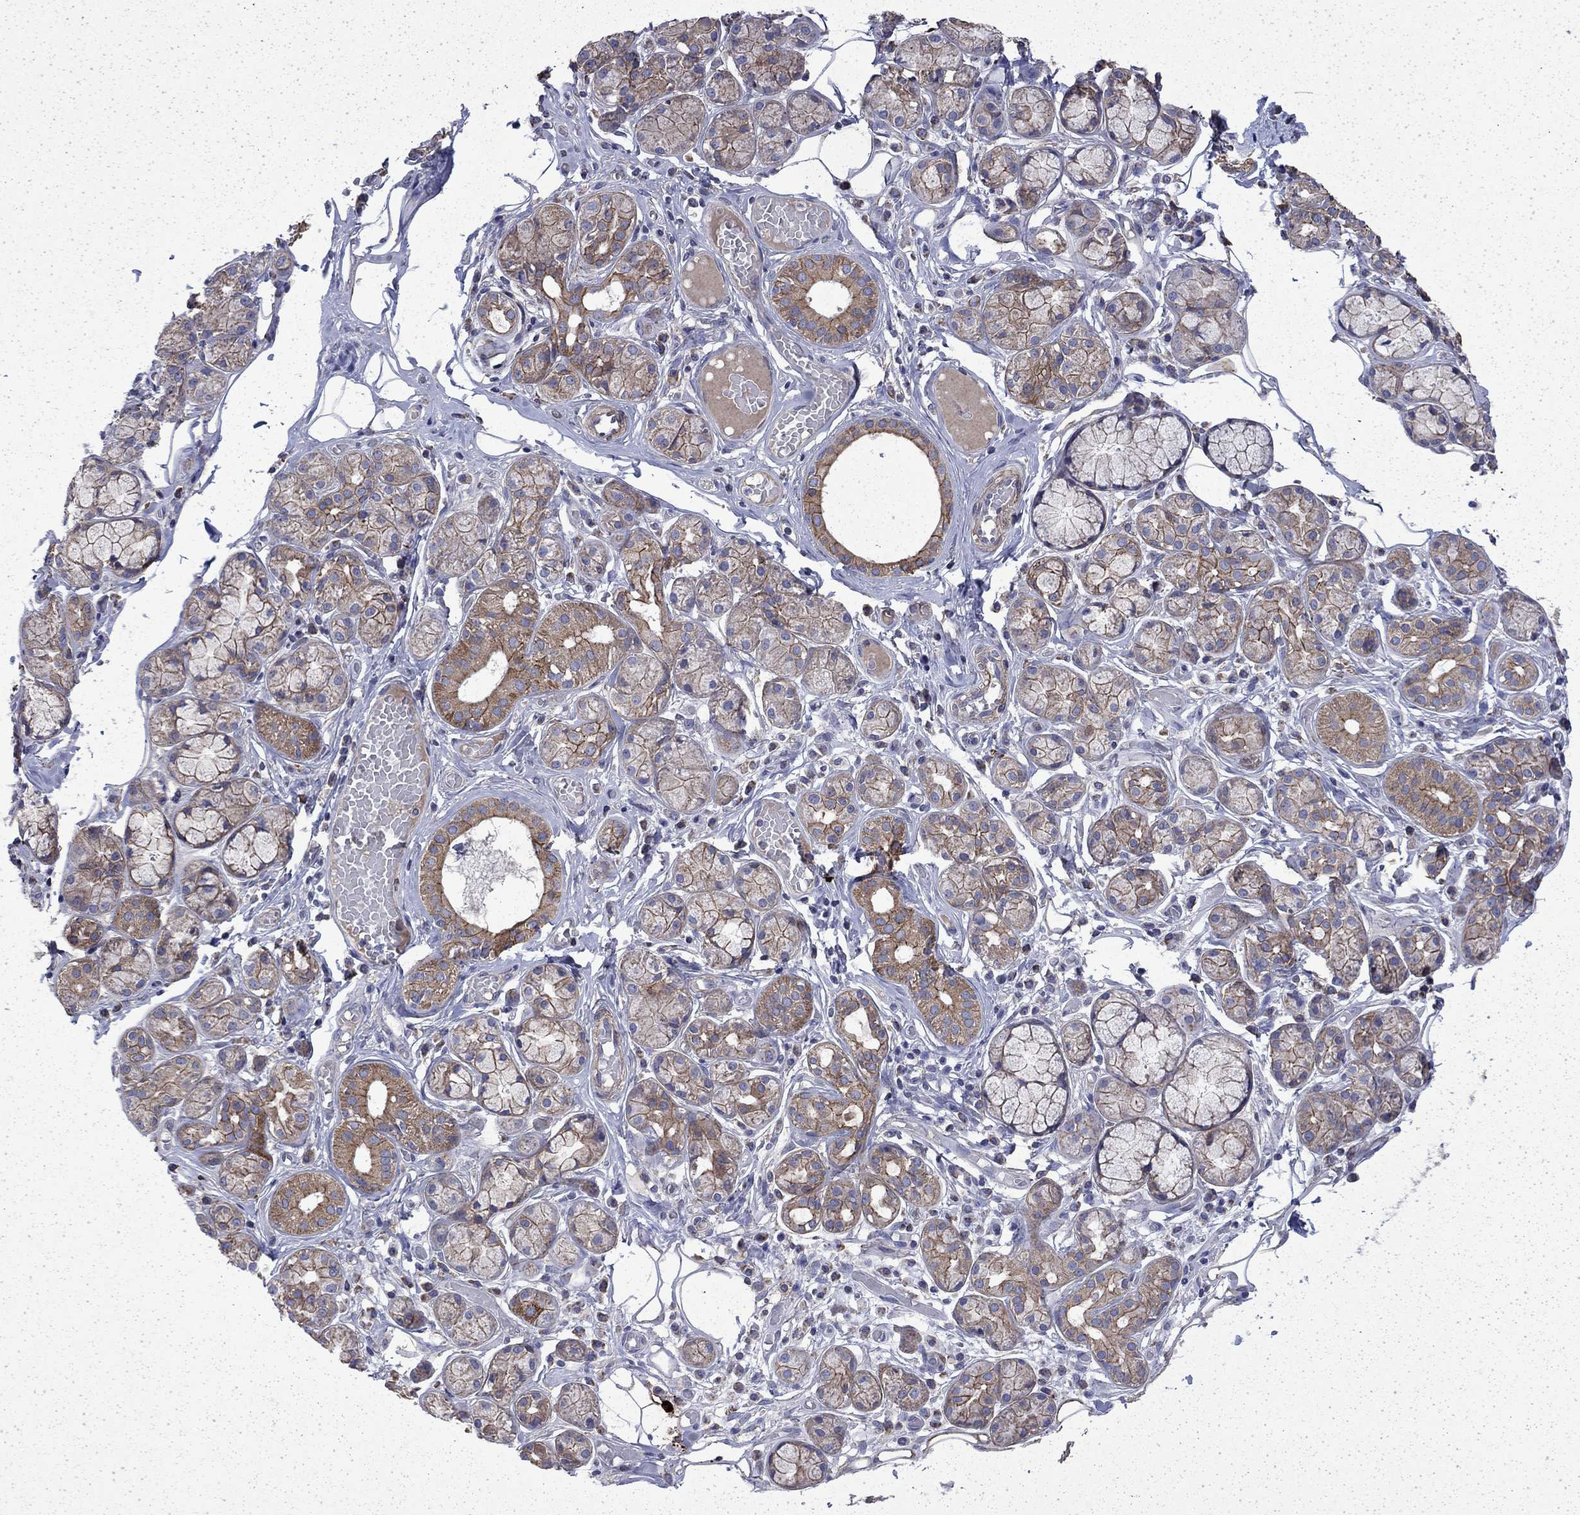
{"staining": {"intensity": "moderate", "quantity": "25%-75%", "location": "cytoplasmic/membranous"}, "tissue": "salivary gland", "cell_type": "Glandular cells", "image_type": "normal", "snomed": [{"axis": "morphology", "description": "Normal tissue, NOS"}, {"axis": "topography", "description": "Salivary gland"}, {"axis": "topography", "description": "Peripheral nerve tissue"}], "caption": "Human salivary gland stained for a protein (brown) demonstrates moderate cytoplasmic/membranous positive expression in approximately 25%-75% of glandular cells.", "gene": "DTNA", "patient": {"sex": "male", "age": 71}}